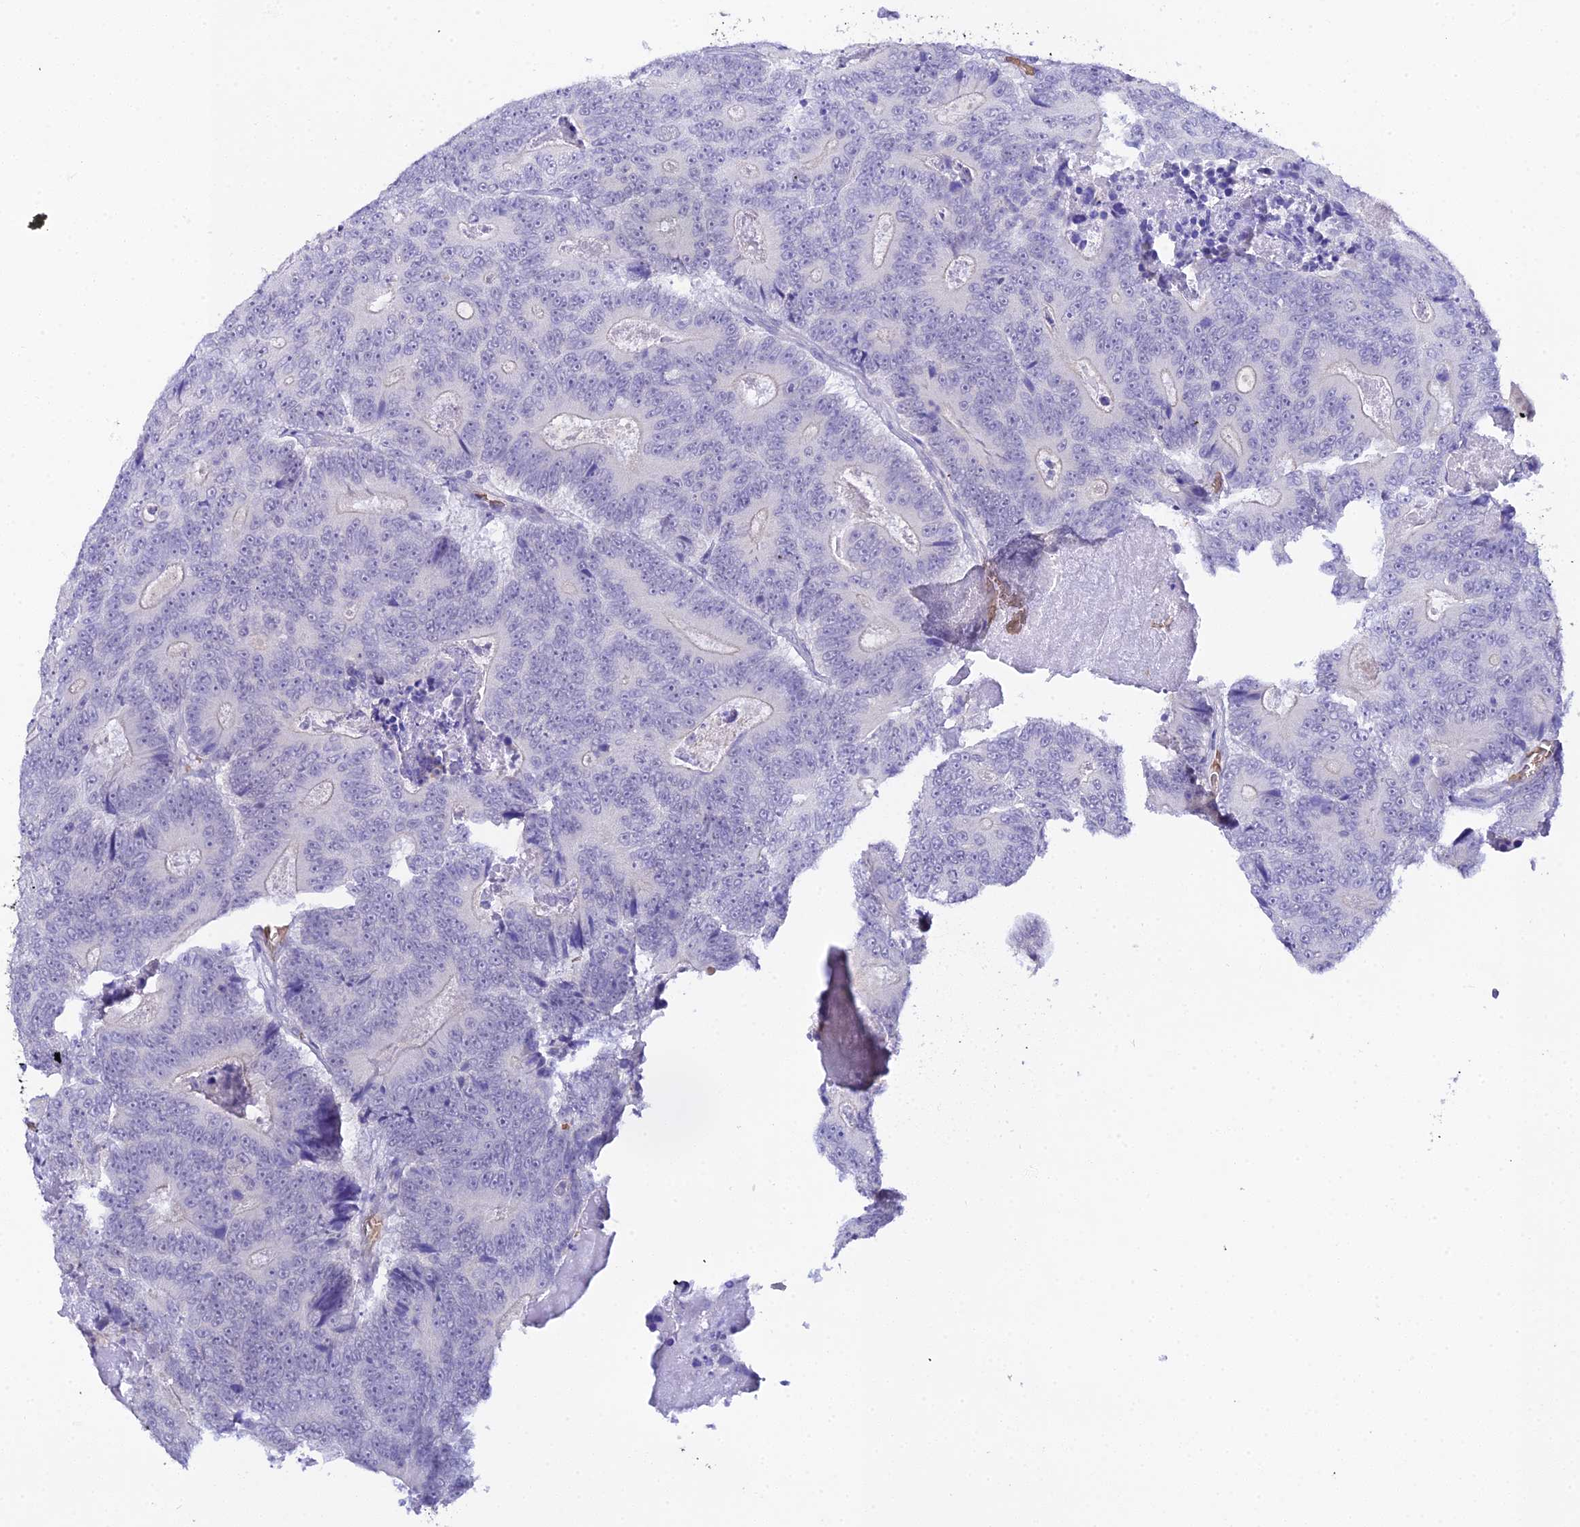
{"staining": {"intensity": "negative", "quantity": "none", "location": "none"}, "tissue": "colorectal cancer", "cell_type": "Tumor cells", "image_type": "cancer", "snomed": [{"axis": "morphology", "description": "Adenocarcinoma, NOS"}, {"axis": "topography", "description": "Colon"}], "caption": "The image shows no significant staining in tumor cells of colorectal adenocarcinoma.", "gene": "CFAP45", "patient": {"sex": "male", "age": 83}}